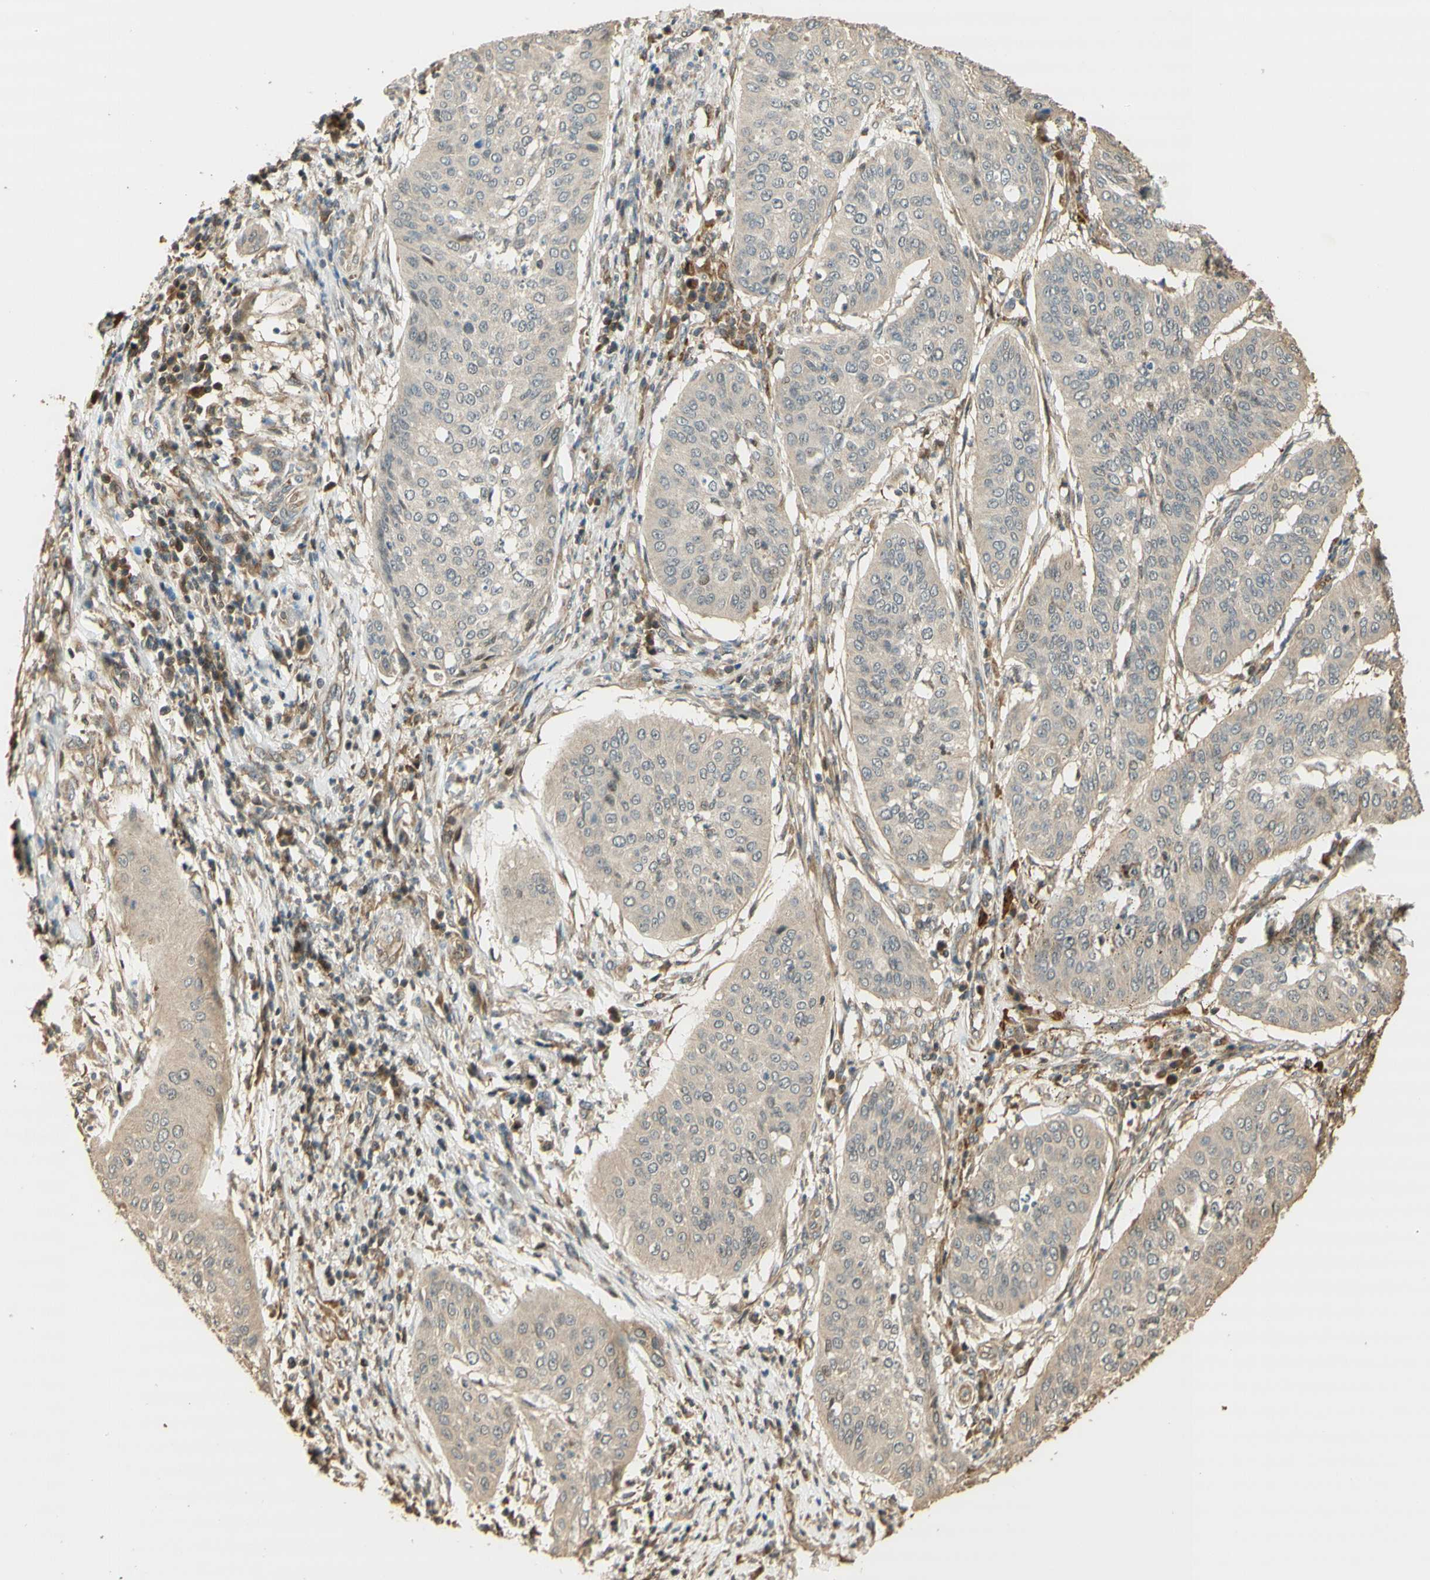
{"staining": {"intensity": "weak", "quantity": "<25%", "location": "cytoplasmic/membranous"}, "tissue": "cervical cancer", "cell_type": "Tumor cells", "image_type": "cancer", "snomed": [{"axis": "morphology", "description": "Normal tissue, NOS"}, {"axis": "morphology", "description": "Squamous cell carcinoma, NOS"}, {"axis": "topography", "description": "Cervix"}], "caption": "Immunohistochemistry photomicrograph of cervical cancer stained for a protein (brown), which displays no expression in tumor cells. (IHC, brightfield microscopy, high magnification).", "gene": "AGER", "patient": {"sex": "female", "age": 39}}